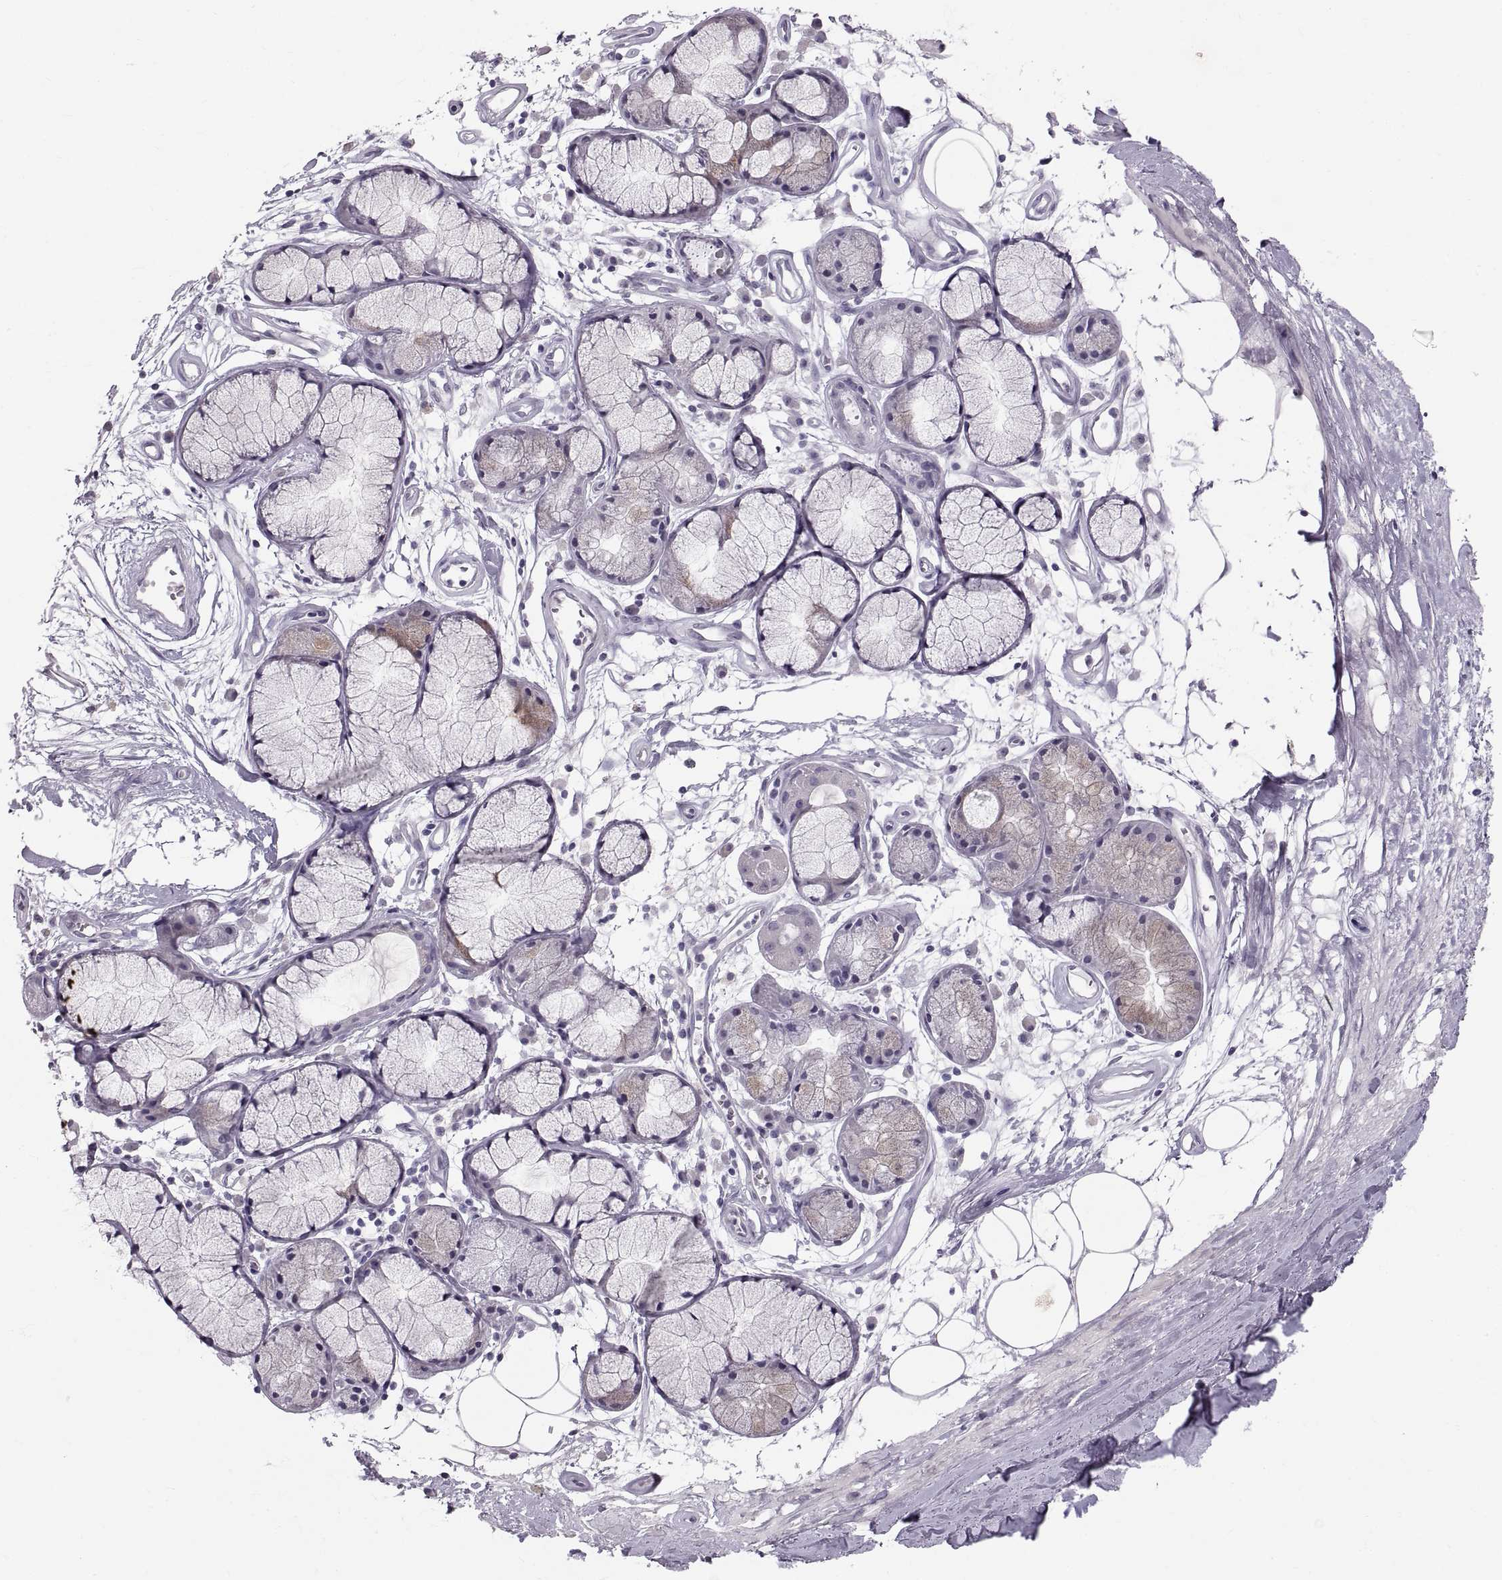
{"staining": {"intensity": "negative", "quantity": "none", "location": "none"}, "tissue": "adipose tissue", "cell_type": "Adipocytes", "image_type": "normal", "snomed": [{"axis": "morphology", "description": "Normal tissue, NOS"}, {"axis": "morphology", "description": "Squamous cell carcinoma, NOS"}, {"axis": "topography", "description": "Cartilage tissue"}, {"axis": "topography", "description": "Lung"}], "caption": "IHC image of normal adipose tissue: human adipose tissue stained with DAB displays no significant protein expression in adipocytes.", "gene": "SPACDR", "patient": {"sex": "male", "age": 66}}